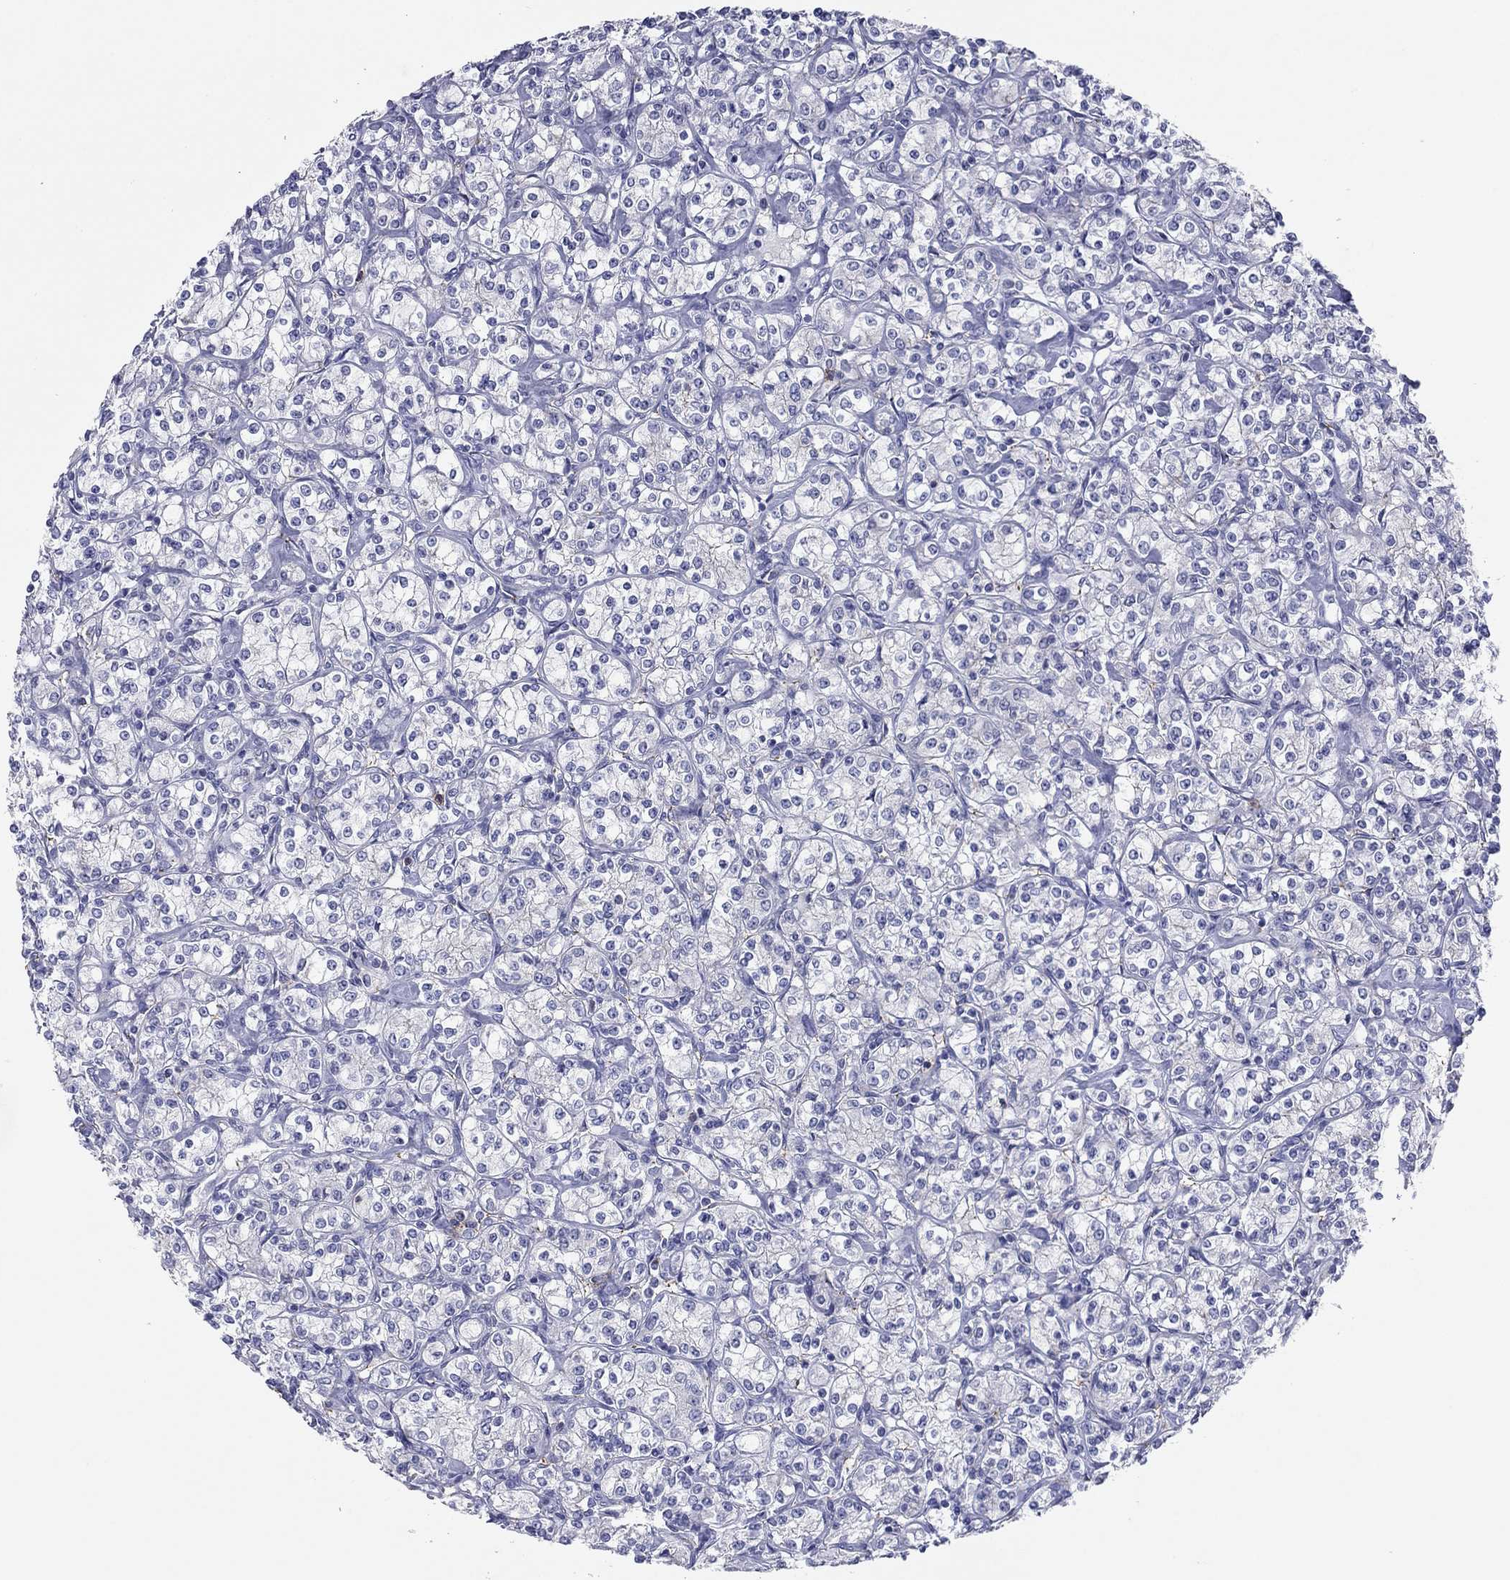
{"staining": {"intensity": "negative", "quantity": "none", "location": "none"}, "tissue": "renal cancer", "cell_type": "Tumor cells", "image_type": "cancer", "snomed": [{"axis": "morphology", "description": "Adenocarcinoma, NOS"}, {"axis": "topography", "description": "Kidney"}], "caption": "The histopathology image displays no staining of tumor cells in renal cancer.", "gene": "ITGAE", "patient": {"sex": "male", "age": 77}}